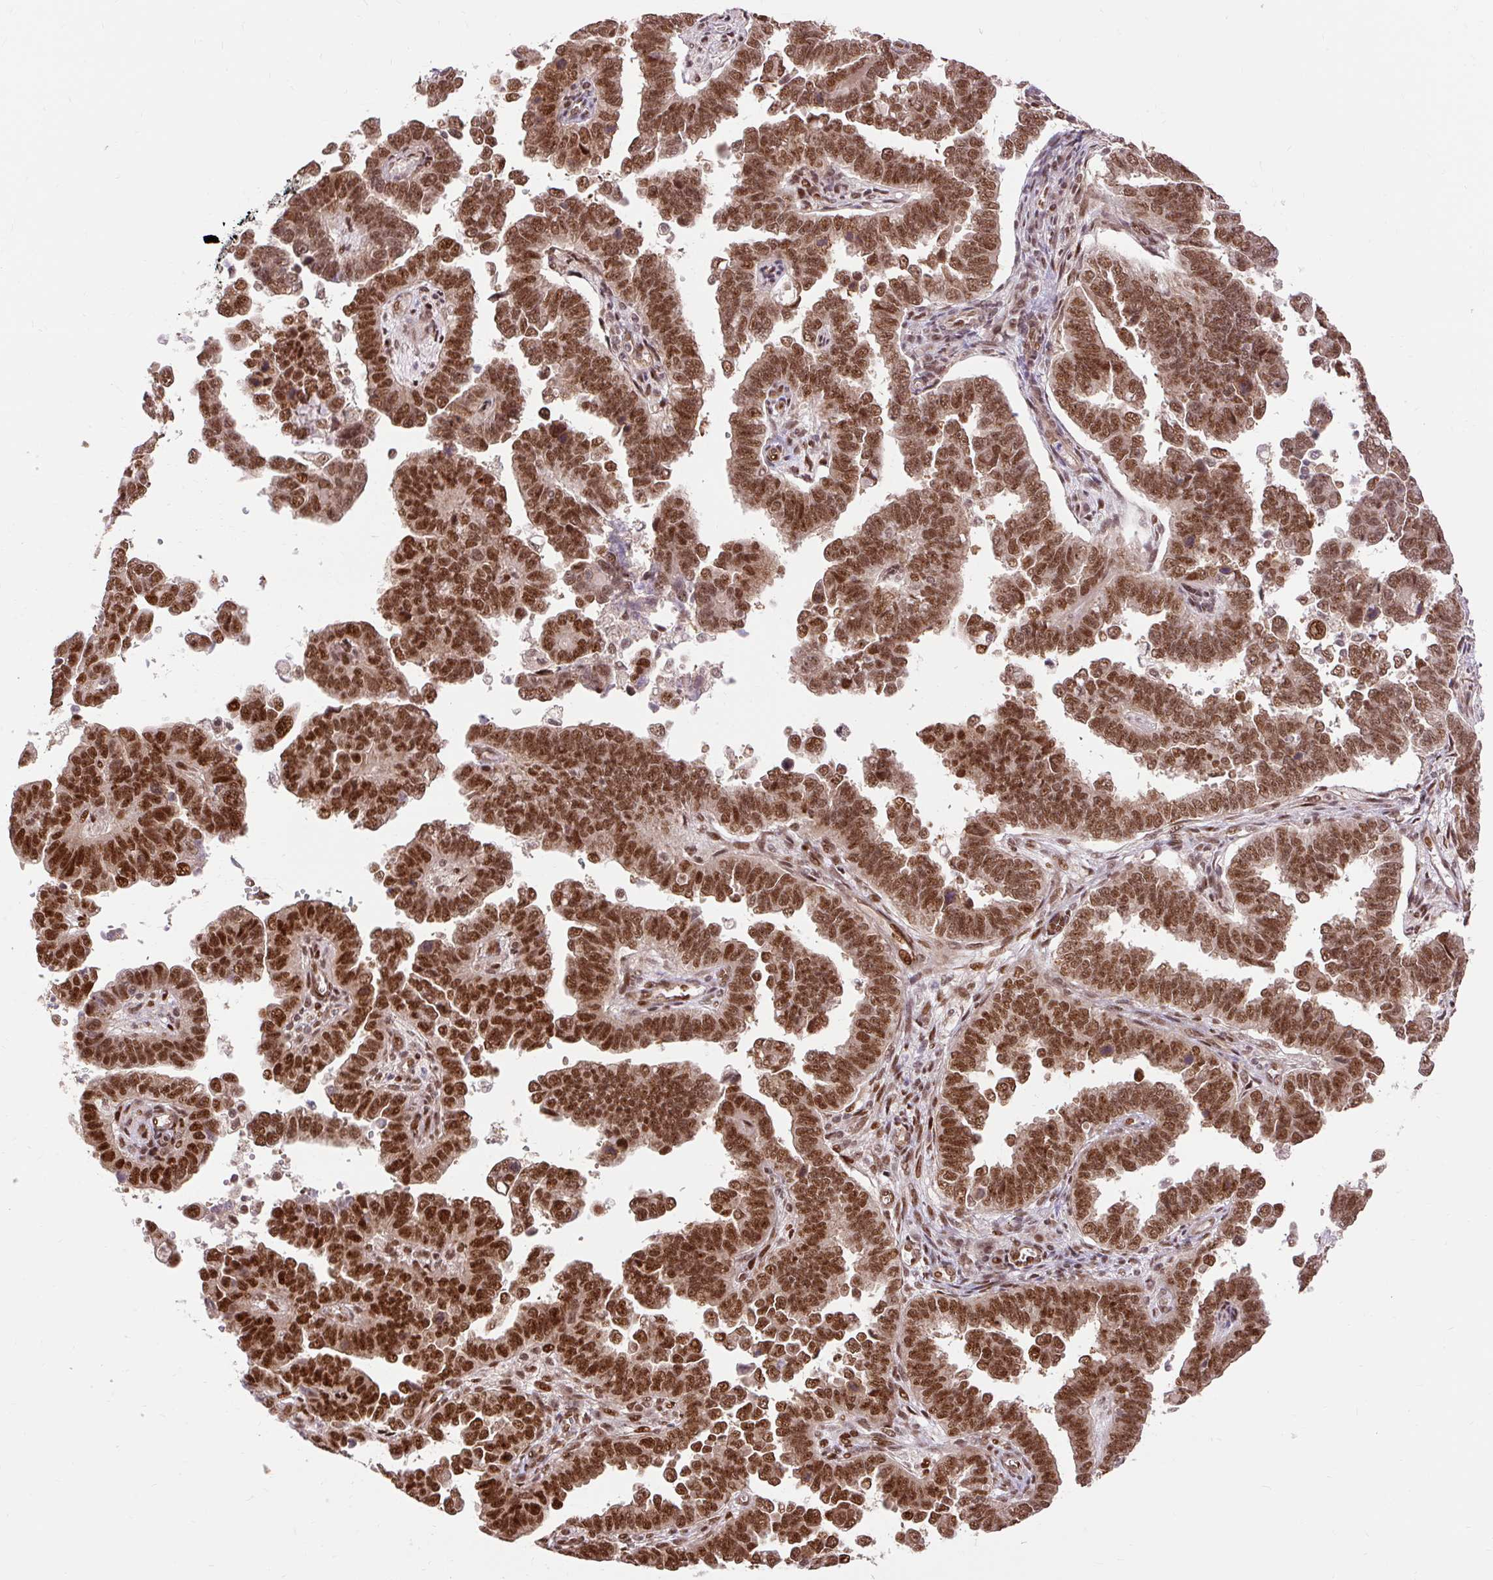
{"staining": {"intensity": "strong", "quantity": ">75%", "location": "nuclear"}, "tissue": "endometrial cancer", "cell_type": "Tumor cells", "image_type": "cancer", "snomed": [{"axis": "morphology", "description": "Adenocarcinoma, NOS"}, {"axis": "topography", "description": "Endometrium"}], "caption": "Tumor cells exhibit high levels of strong nuclear positivity in approximately >75% of cells in human adenocarcinoma (endometrial).", "gene": "MECOM", "patient": {"sex": "female", "age": 75}}